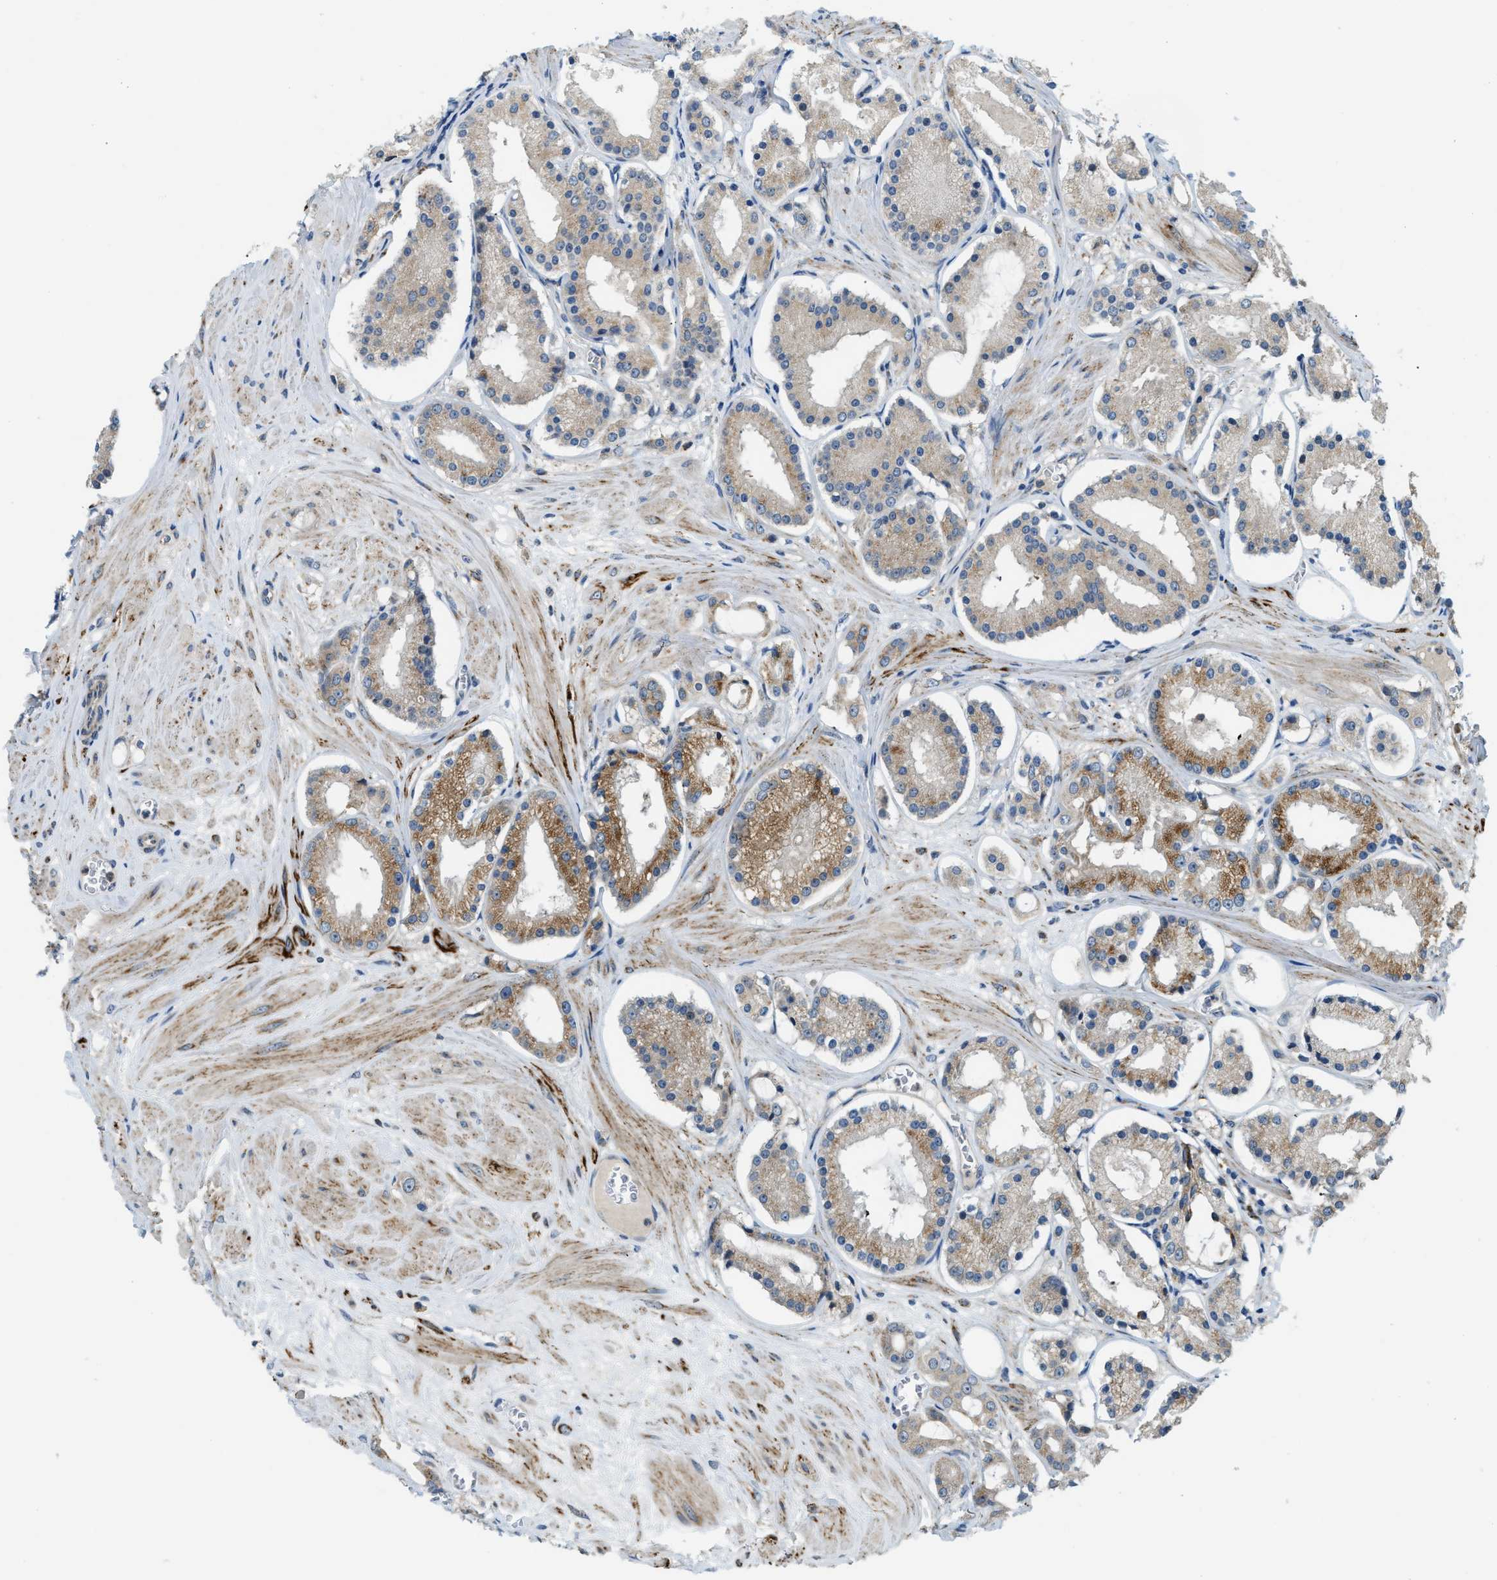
{"staining": {"intensity": "moderate", "quantity": ">75%", "location": "cytoplasmic/membranous"}, "tissue": "prostate cancer", "cell_type": "Tumor cells", "image_type": "cancer", "snomed": [{"axis": "morphology", "description": "Adenocarcinoma, High grade"}, {"axis": "topography", "description": "Prostate"}], "caption": "This image reveals IHC staining of prostate cancer (high-grade adenocarcinoma), with medium moderate cytoplasmic/membranous positivity in about >75% of tumor cells.", "gene": "STARD3NL", "patient": {"sex": "male", "age": 66}}